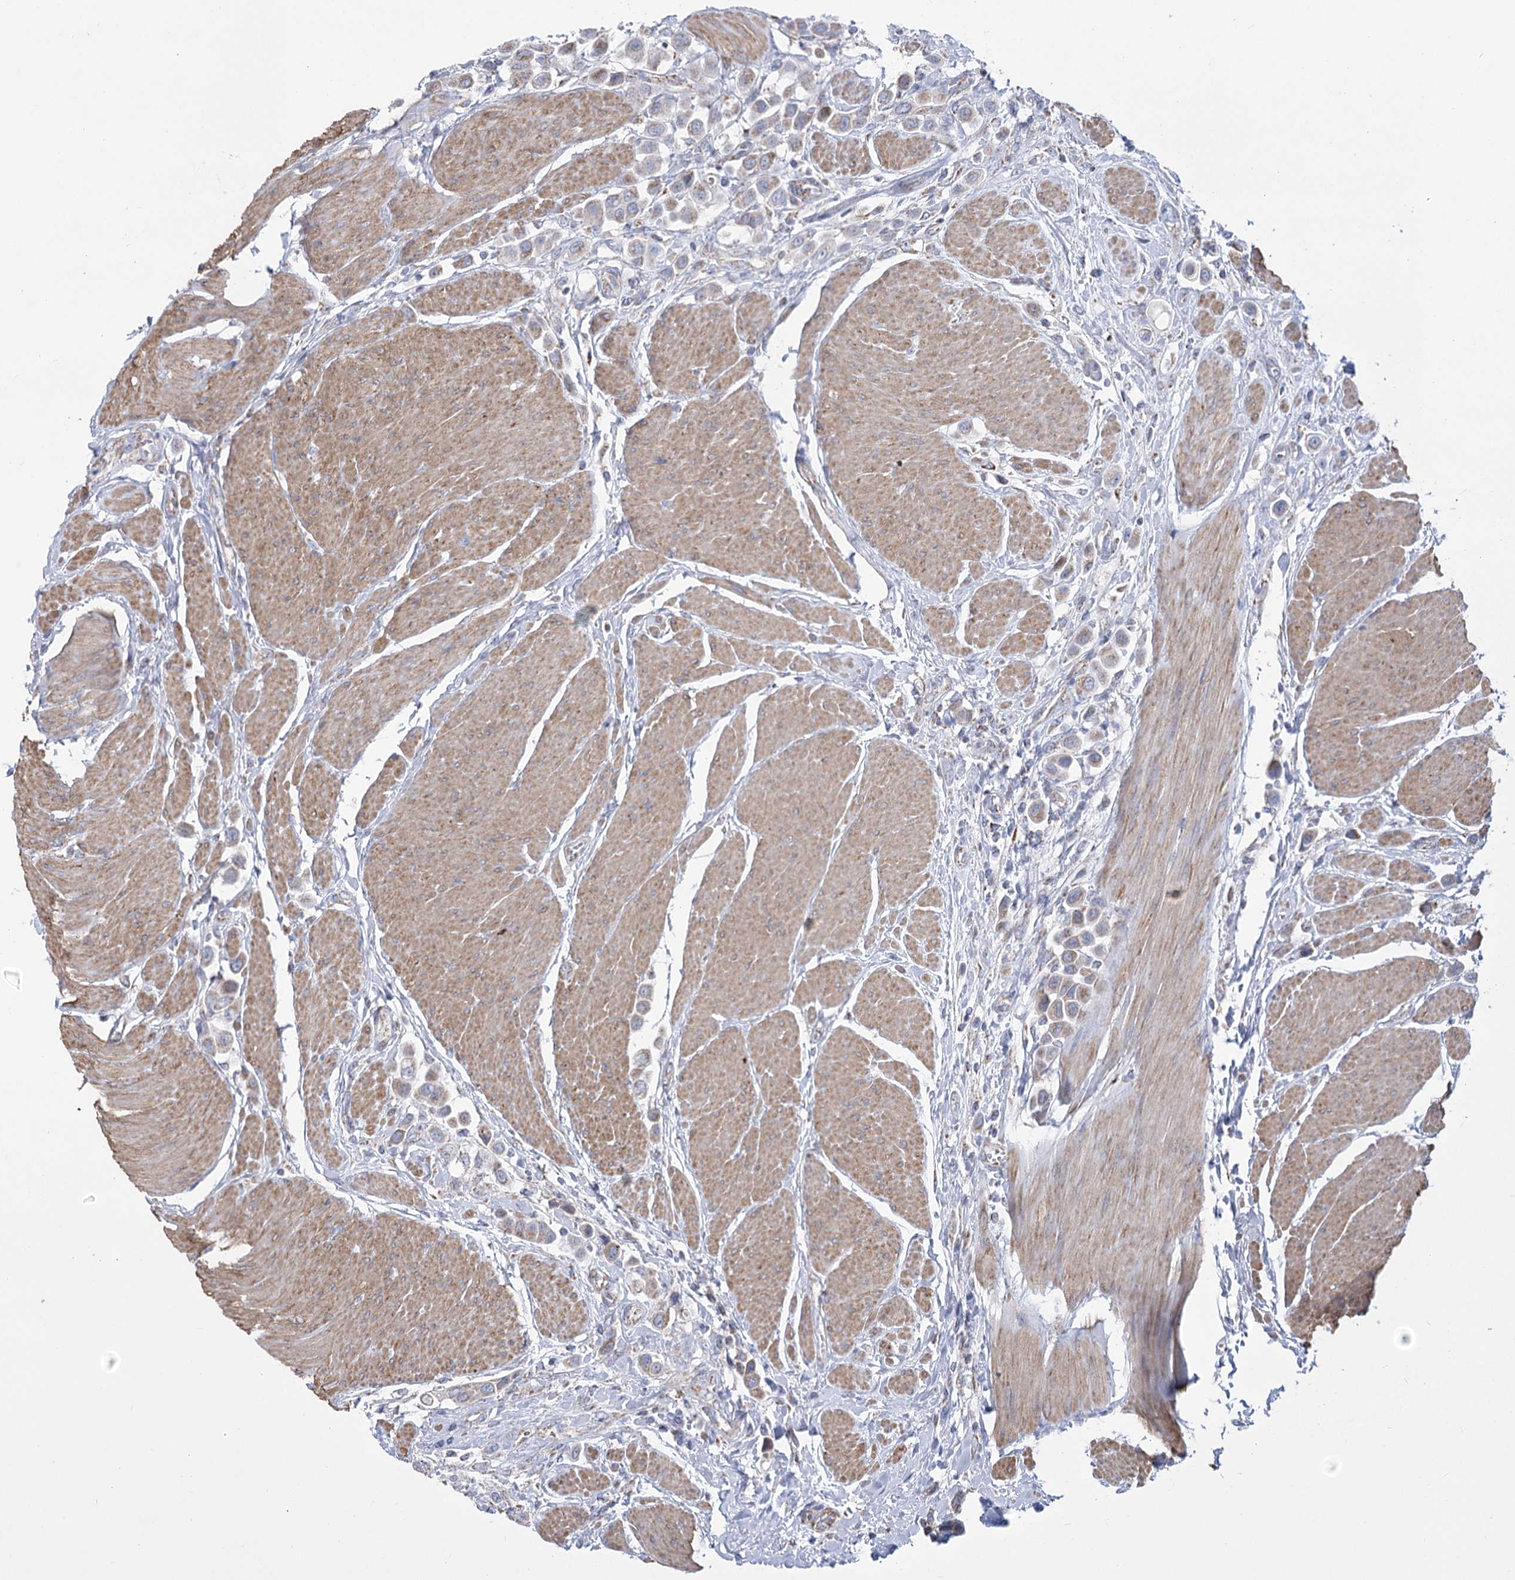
{"staining": {"intensity": "weak", "quantity": "25%-75%", "location": "cytoplasmic/membranous"}, "tissue": "urothelial cancer", "cell_type": "Tumor cells", "image_type": "cancer", "snomed": [{"axis": "morphology", "description": "Urothelial carcinoma, High grade"}, {"axis": "topography", "description": "Urinary bladder"}], "caption": "This is an image of IHC staining of urothelial cancer, which shows weak expression in the cytoplasmic/membranous of tumor cells.", "gene": "PDHB", "patient": {"sex": "male", "age": 50}}